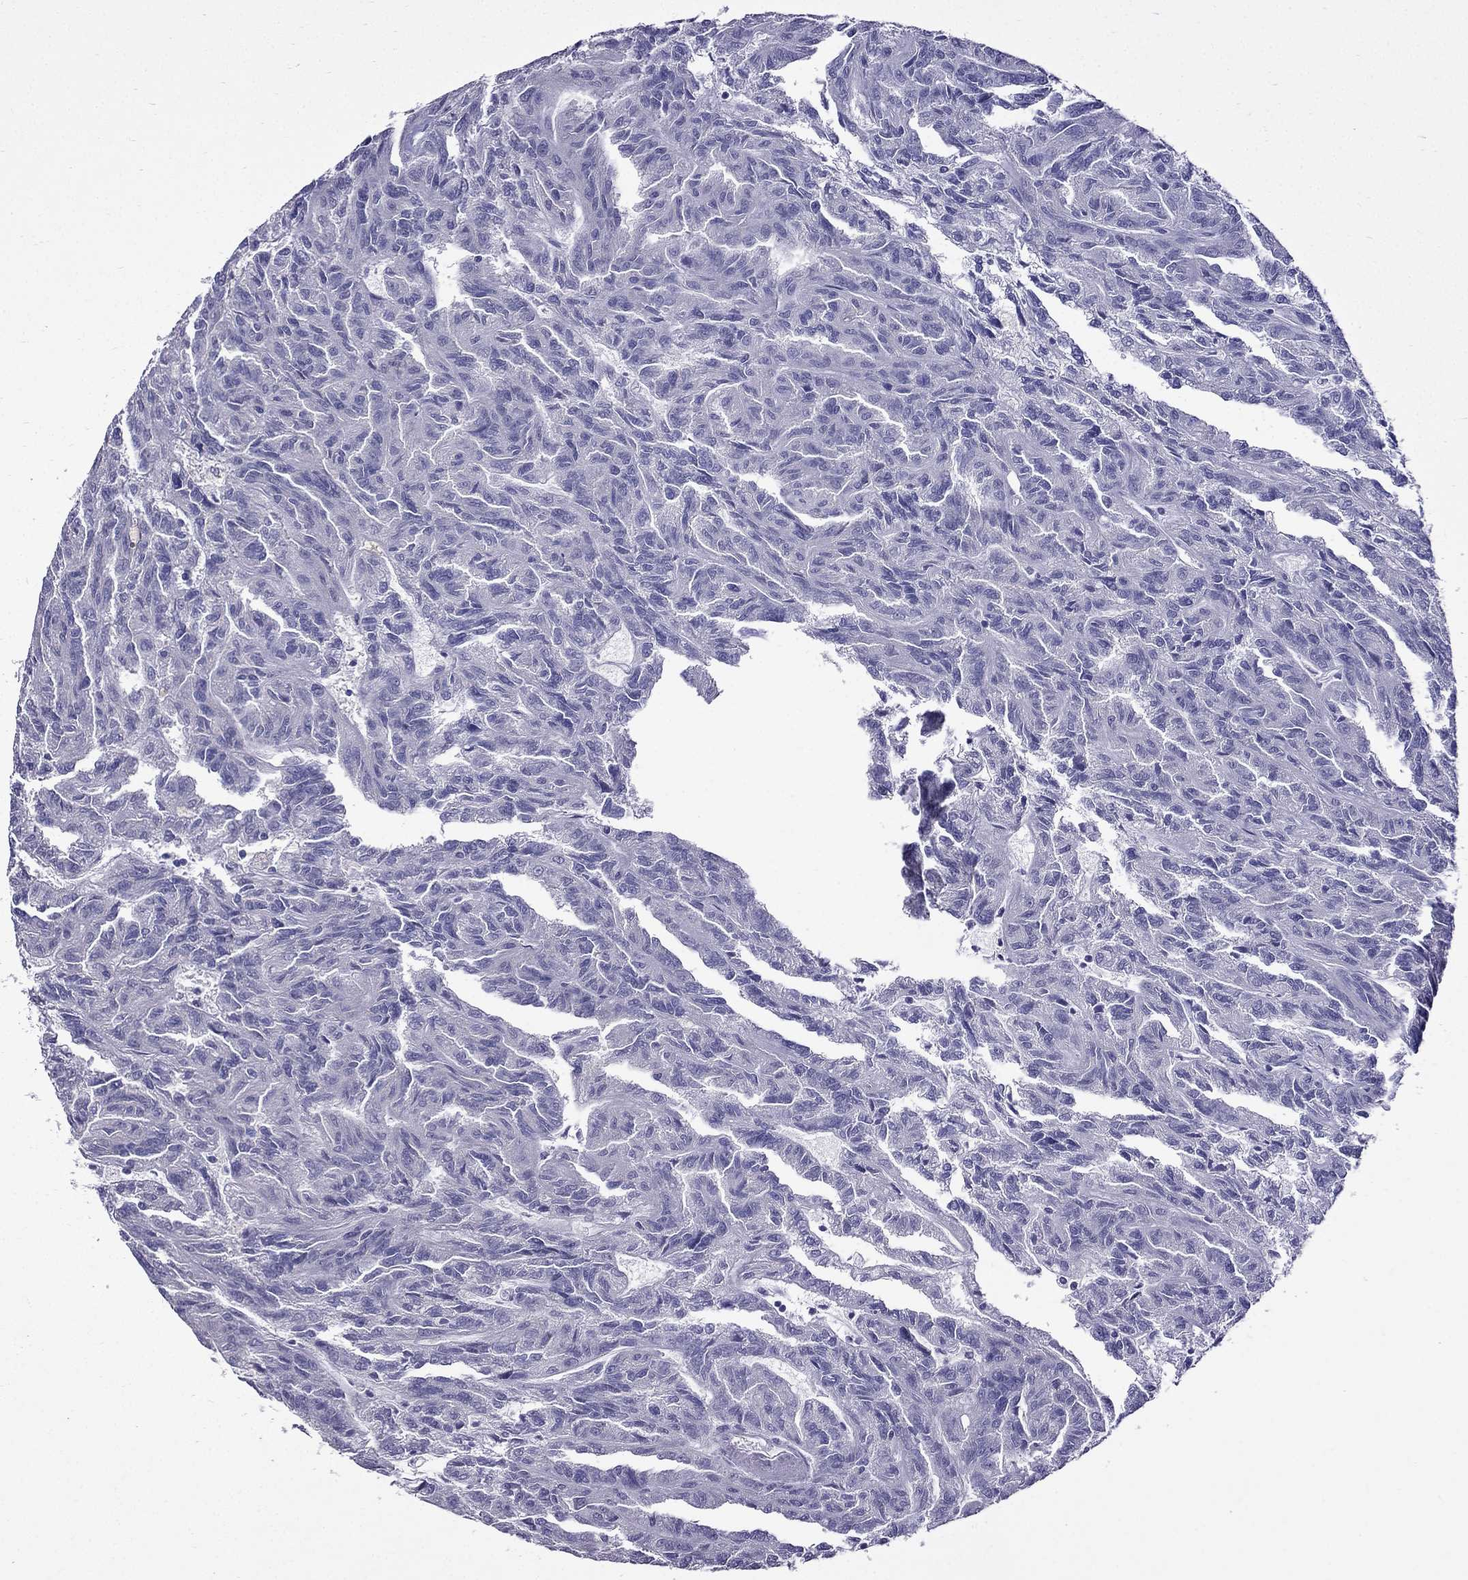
{"staining": {"intensity": "negative", "quantity": "none", "location": "none"}, "tissue": "renal cancer", "cell_type": "Tumor cells", "image_type": "cancer", "snomed": [{"axis": "morphology", "description": "Adenocarcinoma, NOS"}, {"axis": "topography", "description": "Kidney"}], "caption": "The histopathology image displays no significant positivity in tumor cells of renal cancer (adenocarcinoma).", "gene": "ZNF541", "patient": {"sex": "male", "age": 79}}